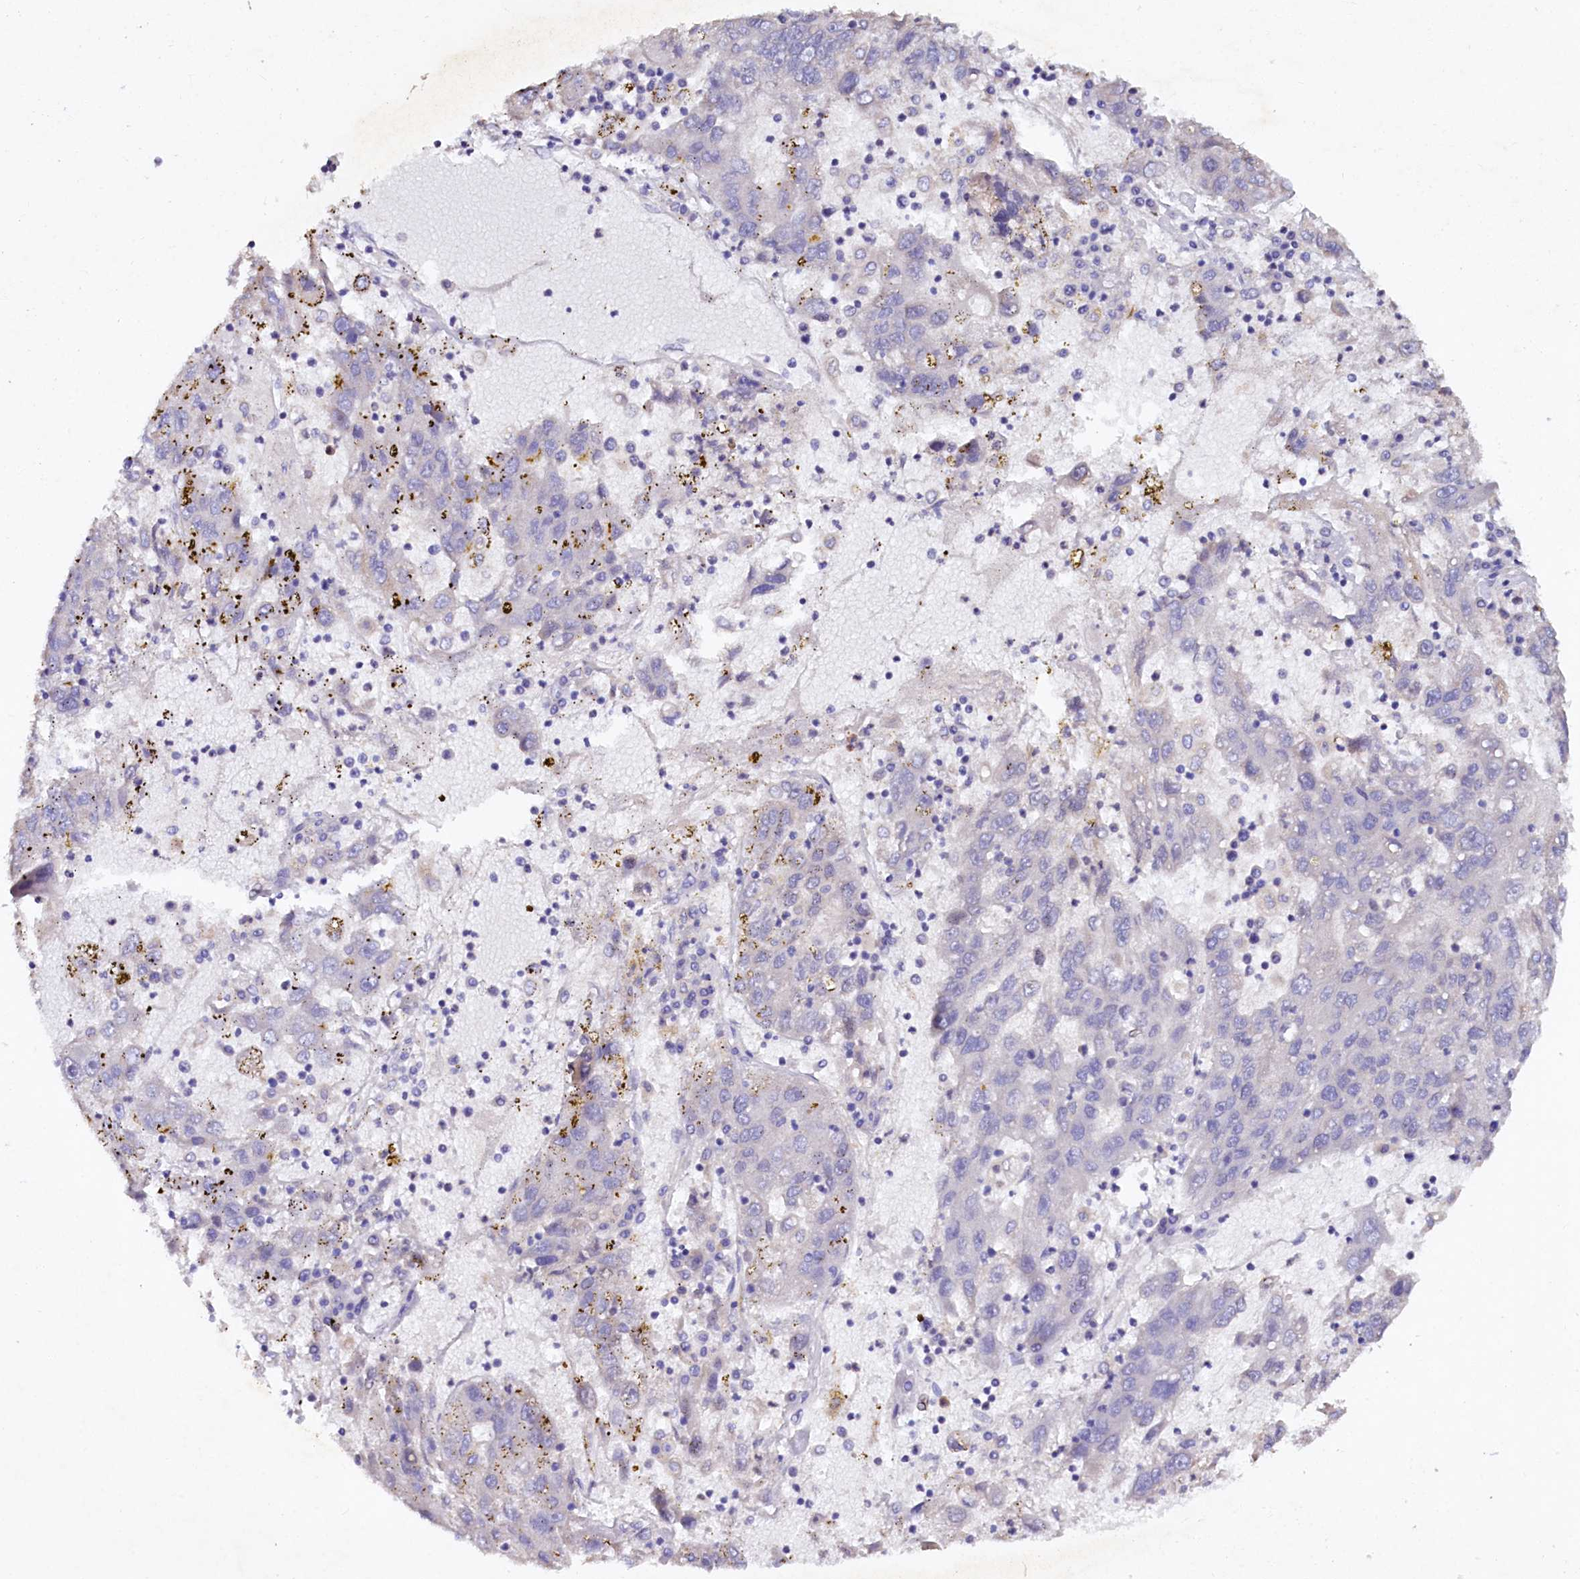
{"staining": {"intensity": "negative", "quantity": "none", "location": "none"}, "tissue": "liver cancer", "cell_type": "Tumor cells", "image_type": "cancer", "snomed": [{"axis": "morphology", "description": "Carcinoma, Hepatocellular, NOS"}, {"axis": "topography", "description": "Liver"}], "caption": "Immunohistochemistry (IHC) of liver hepatocellular carcinoma shows no expression in tumor cells. (Brightfield microscopy of DAB (3,3'-diaminobenzidine) immunohistochemistry (IHC) at high magnification).", "gene": "ETFBKMT", "patient": {"sex": "male", "age": 49}}